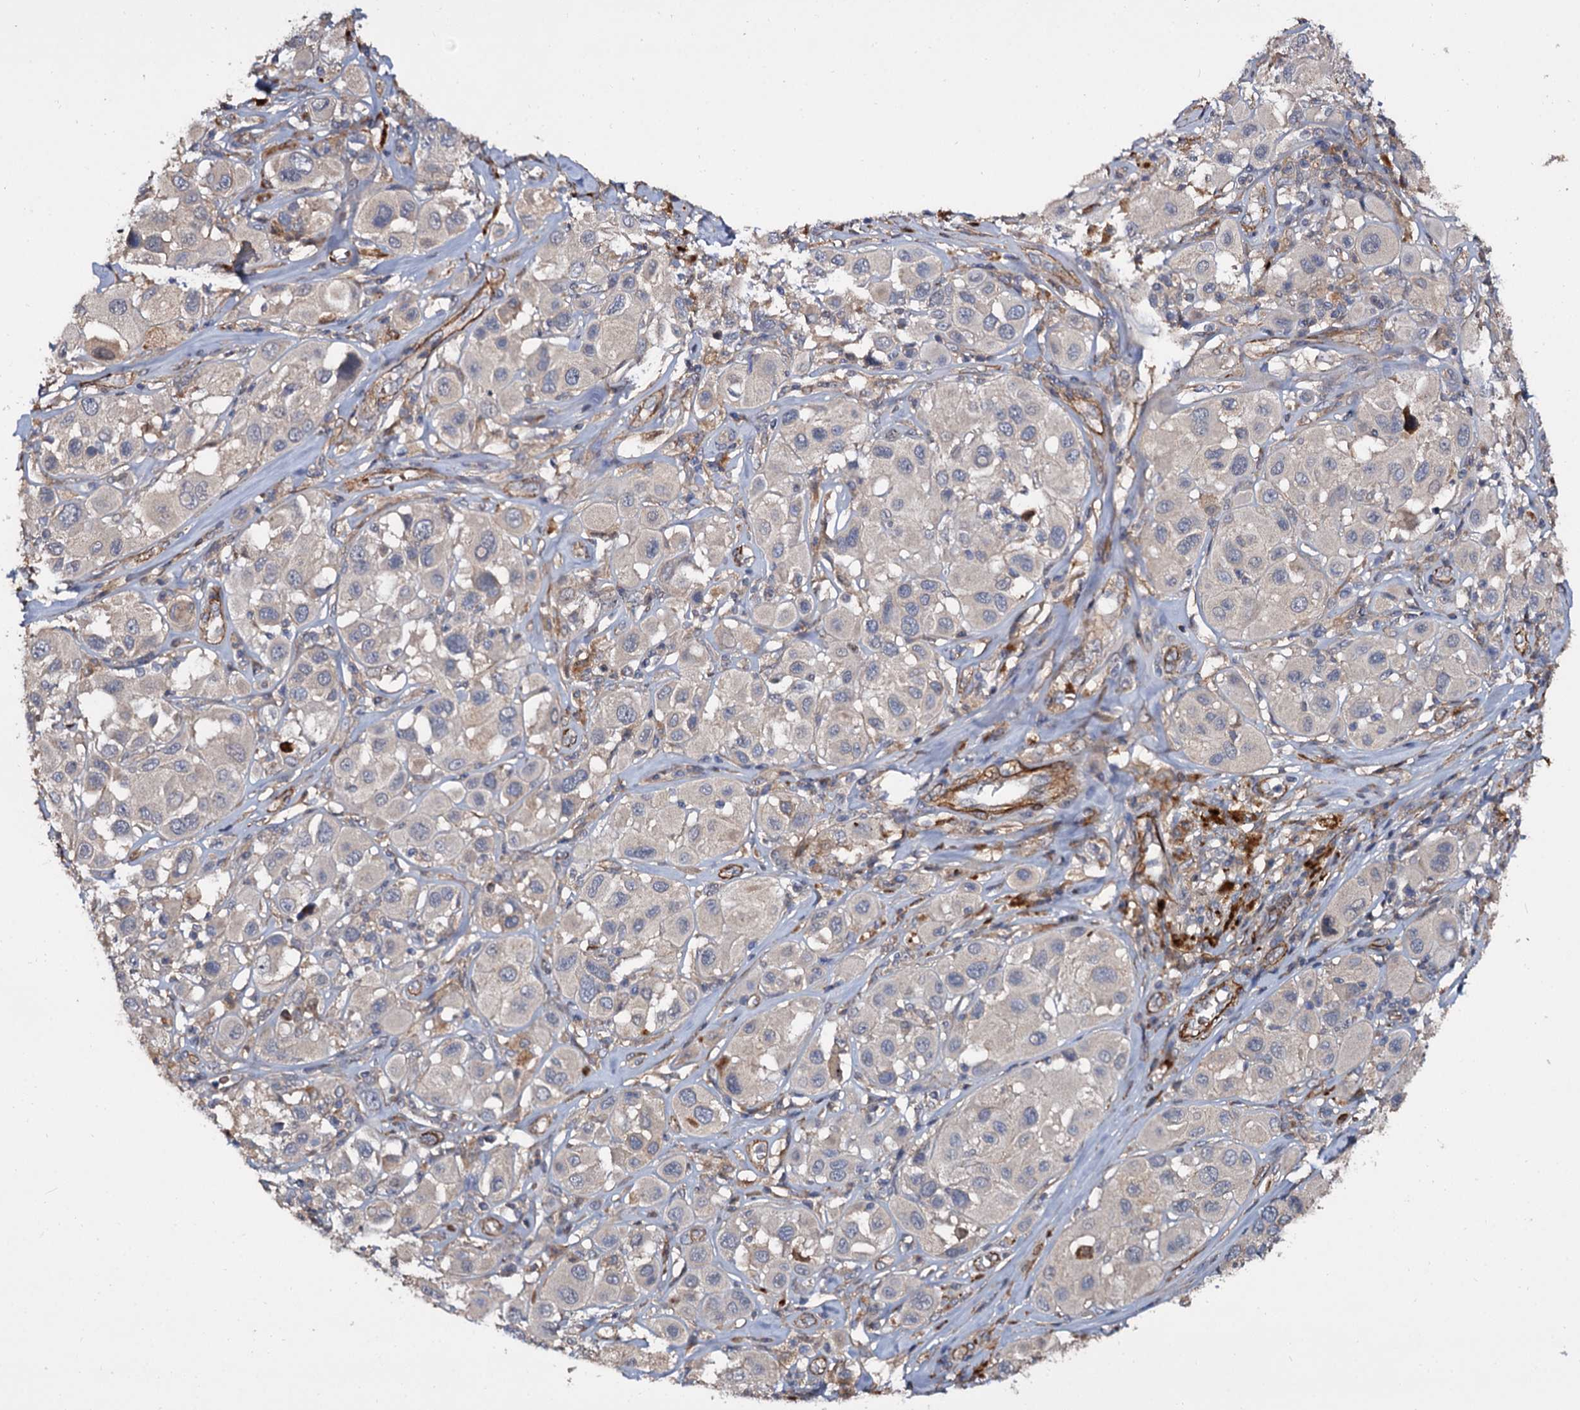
{"staining": {"intensity": "negative", "quantity": "none", "location": "none"}, "tissue": "melanoma", "cell_type": "Tumor cells", "image_type": "cancer", "snomed": [{"axis": "morphology", "description": "Malignant melanoma, Metastatic site"}, {"axis": "topography", "description": "Skin"}], "caption": "An IHC histopathology image of malignant melanoma (metastatic site) is shown. There is no staining in tumor cells of malignant melanoma (metastatic site).", "gene": "ISM2", "patient": {"sex": "male", "age": 41}}